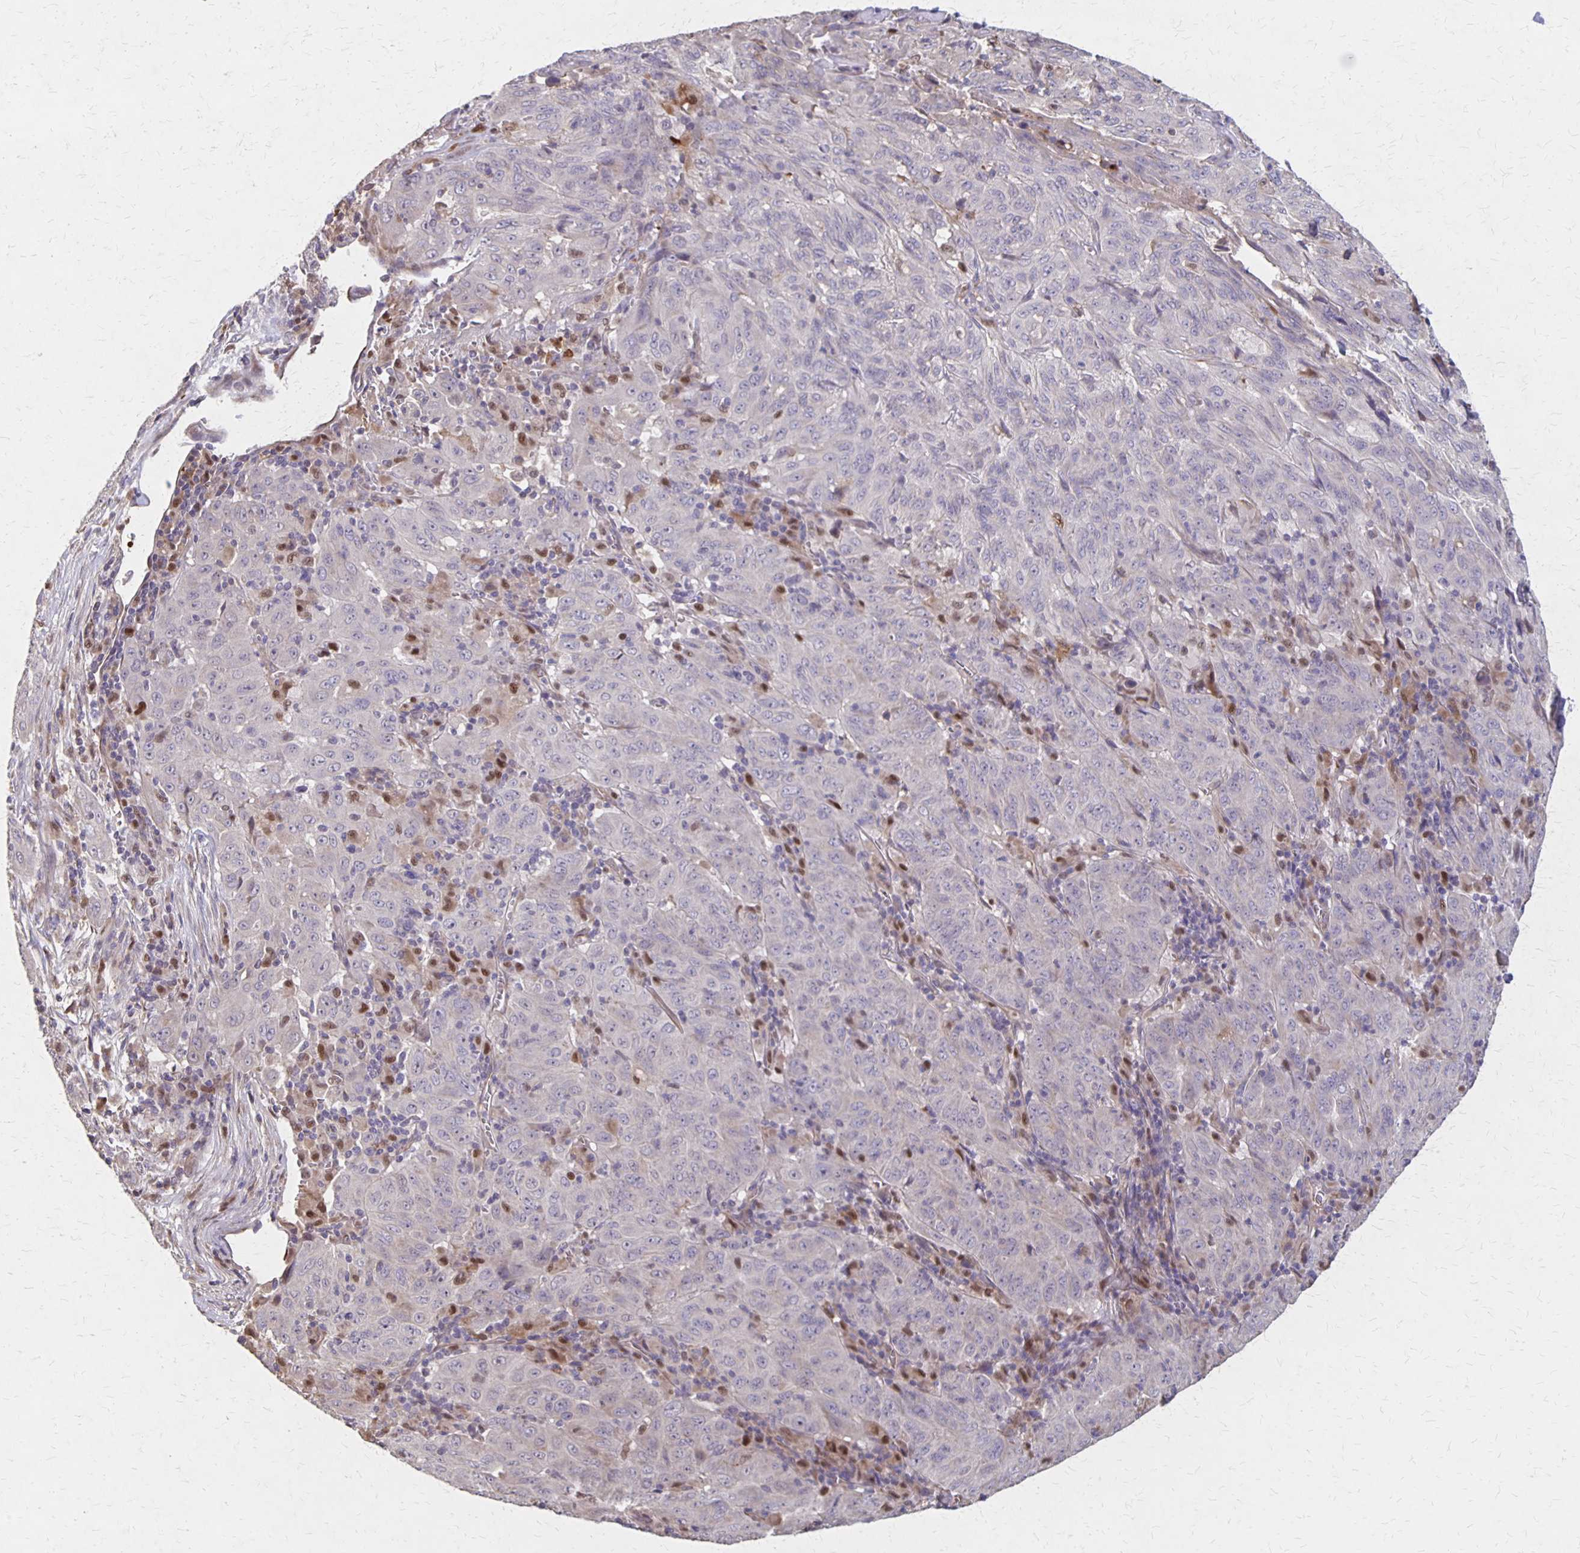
{"staining": {"intensity": "negative", "quantity": "none", "location": "none"}, "tissue": "pancreatic cancer", "cell_type": "Tumor cells", "image_type": "cancer", "snomed": [{"axis": "morphology", "description": "Adenocarcinoma, NOS"}, {"axis": "topography", "description": "Pancreas"}], "caption": "Photomicrograph shows no protein expression in tumor cells of pancreatic cancer (adenocarcinoma) tissue.", "gene": "NOG", "patient": {"sex": "male", "age": 63}}